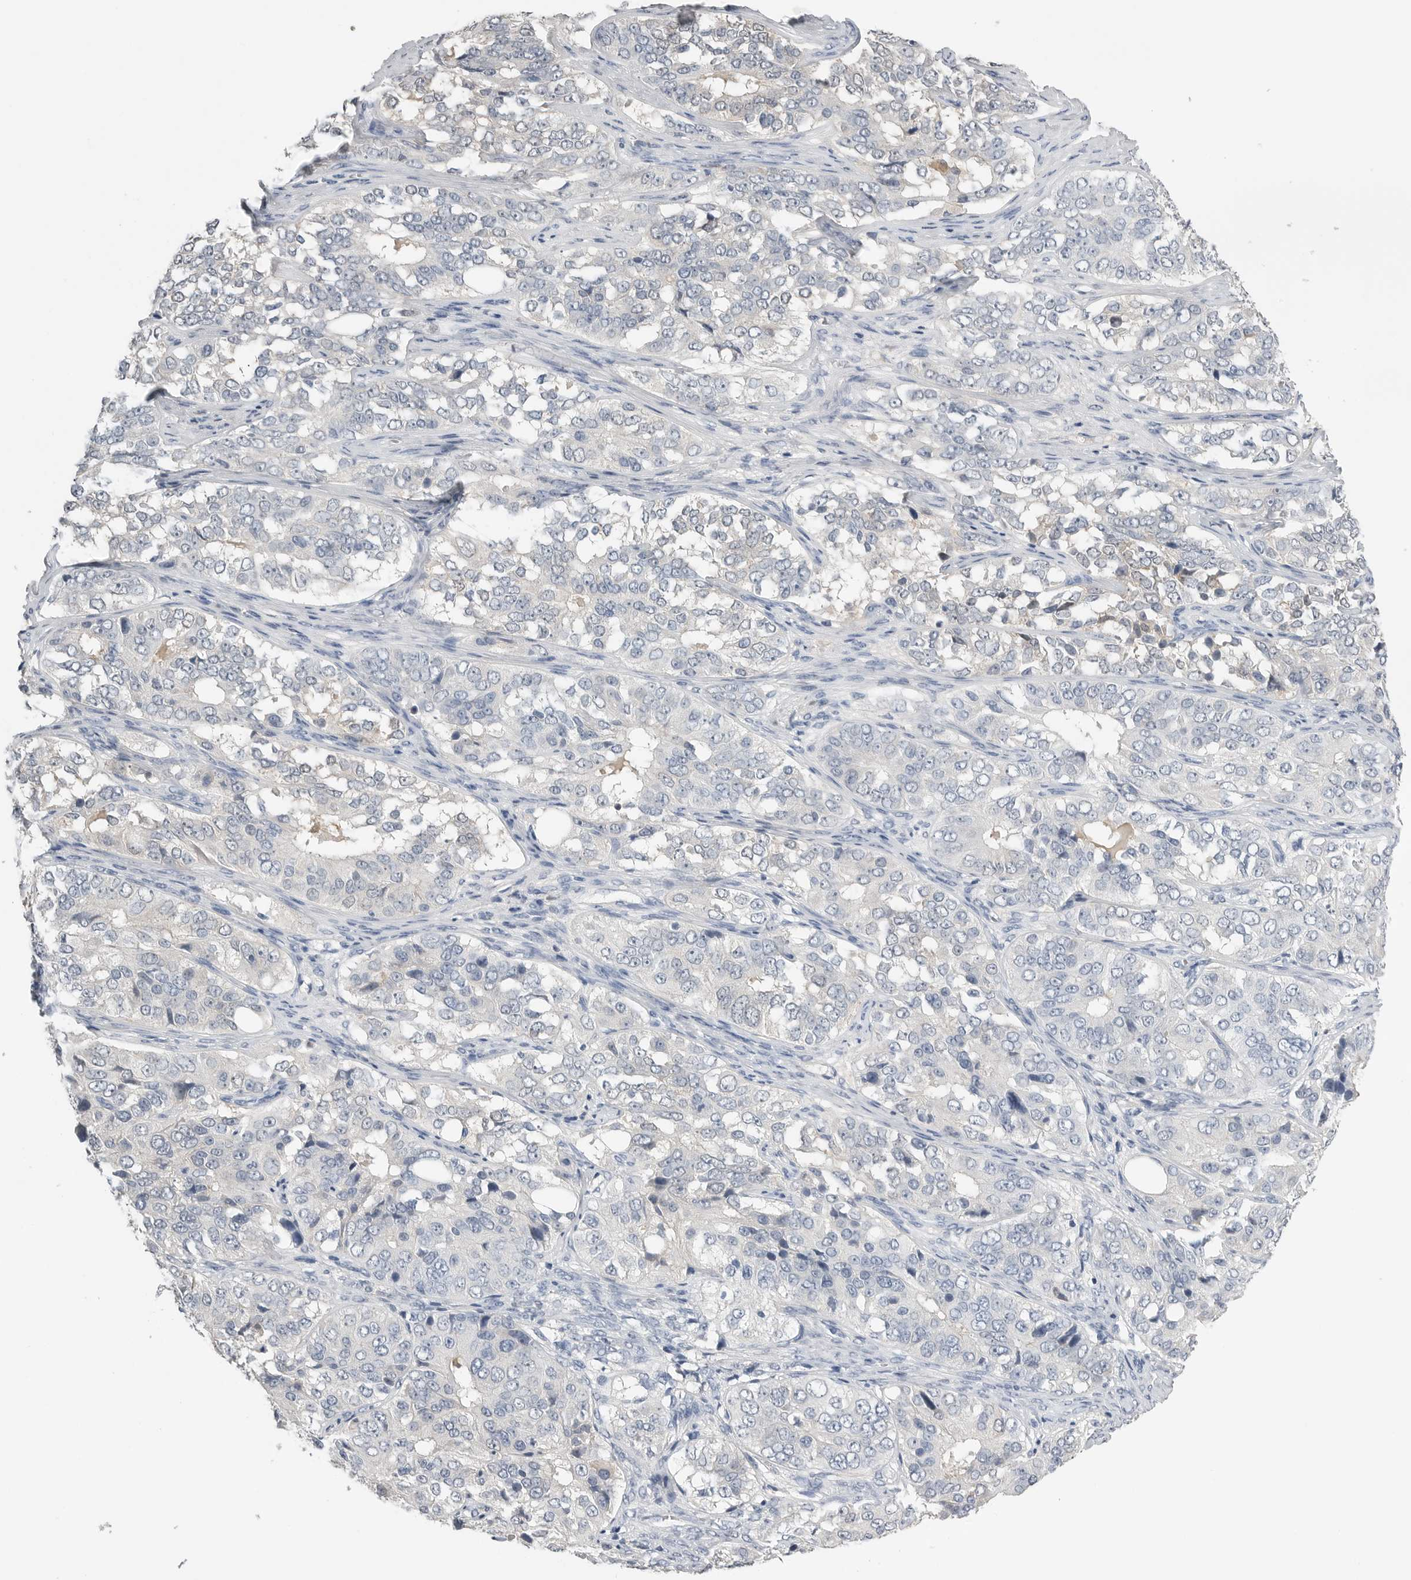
{"staining": {"intensity": "negative", "quantity": "none", "location": "none"}, "tissue": "ovarian cancer", "cell_type": "Tumor cells", "image_type": "cancer", "snomed": [{"axis": "morphology", "description": "Carcinoma, endometroid"}, {"axis": "topography", "description": "Ovary"}], "caption": "Protein analysis of ovarian cancer shows no significant positivity in tumor cells.", "gene": "FABP6", "patient": {"sex": "female", "age": 51}}